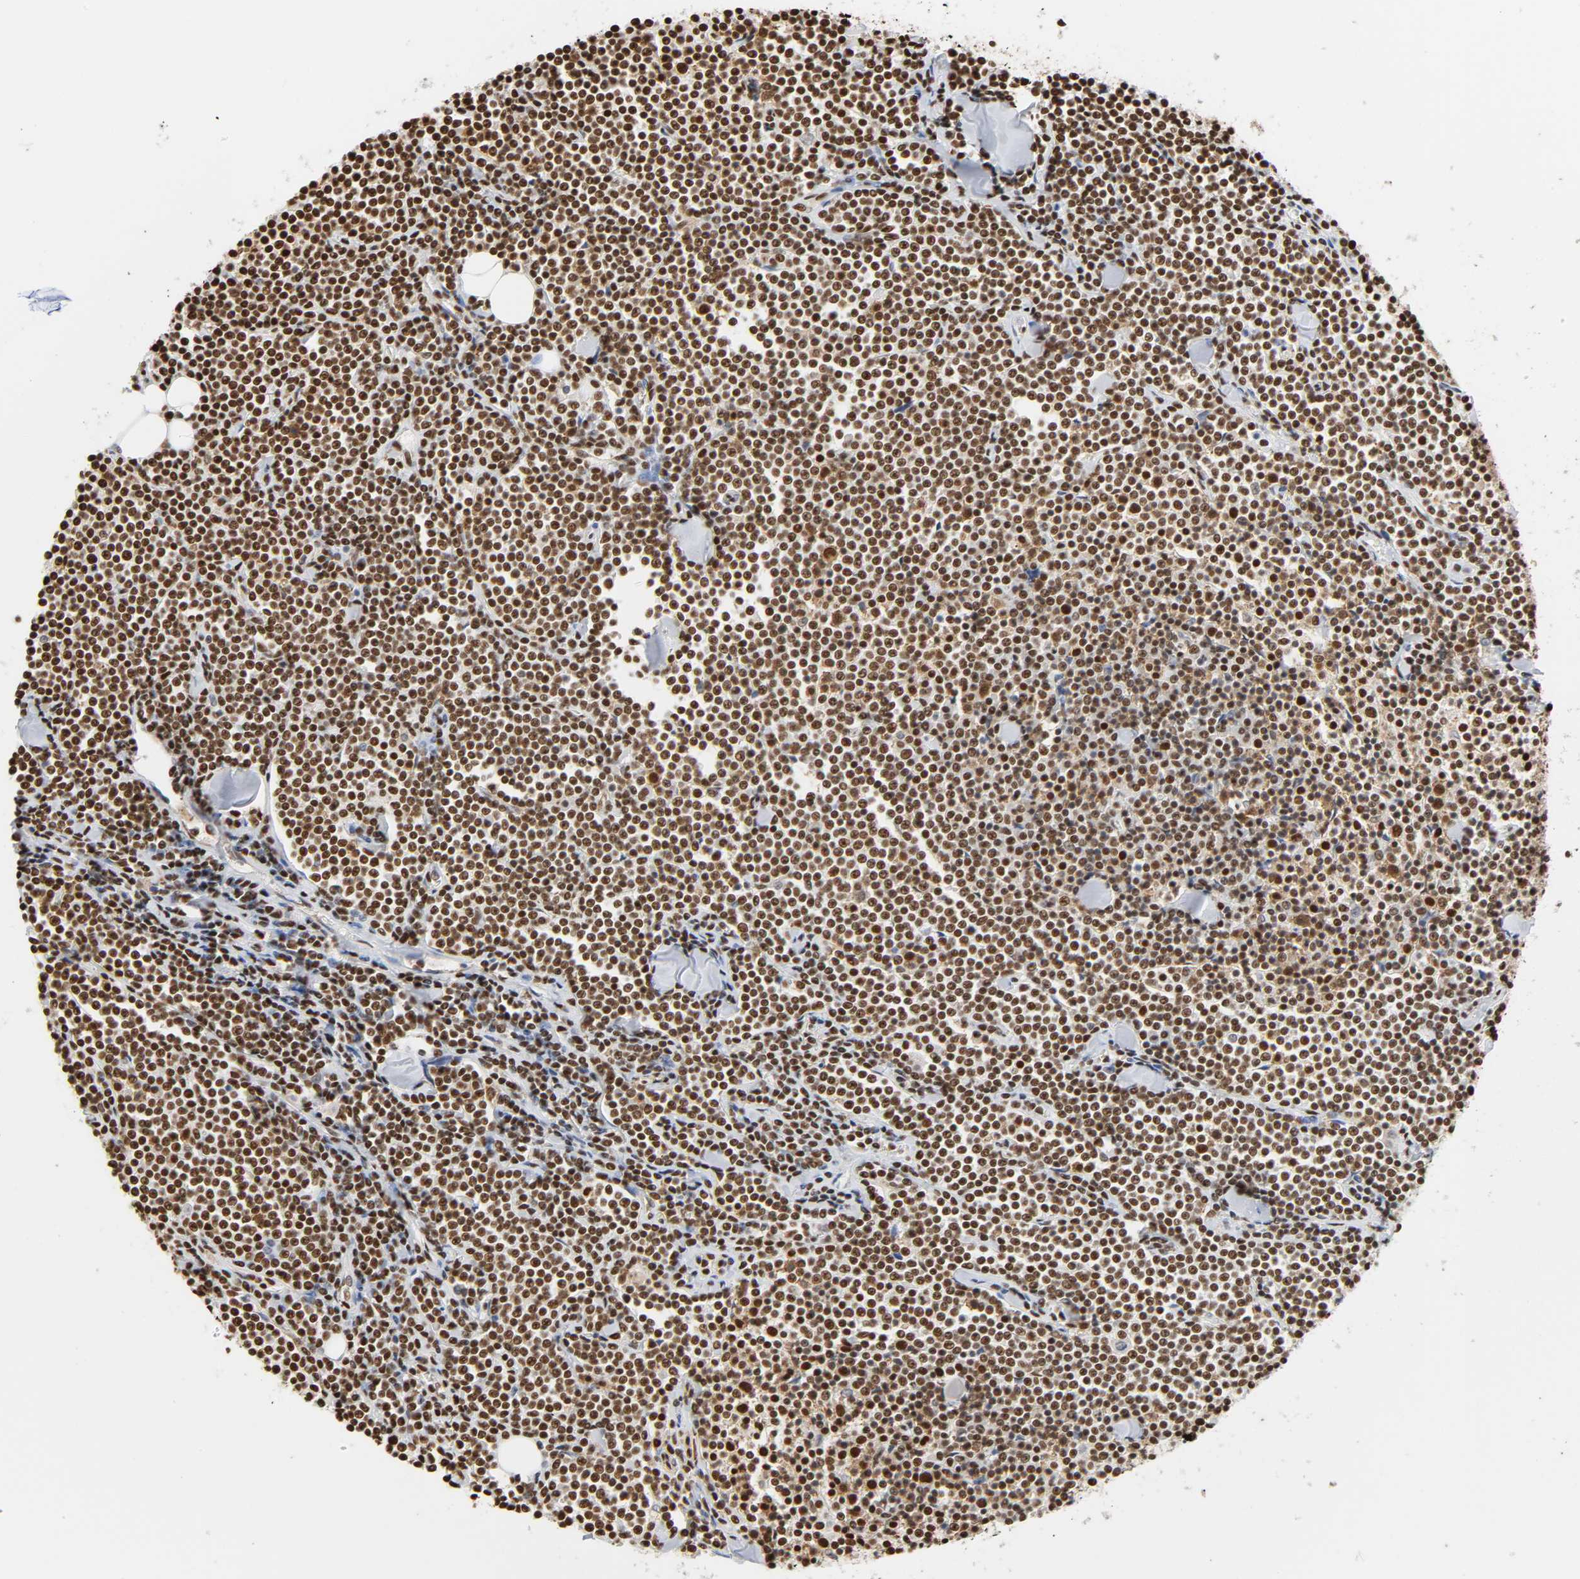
{"staining": {"intensity": "strong", "quantity": ">75%", "location": "nuclear"}, "tissue": "lymphoma", "cell_type": "Tumor cells", "image_type": "cancer", "snomed": [{"axis": "morphology", "description": "Malignant lymphoma, non-Hodgkin's type, Low grade"}, {"axis": "topography", "description": "Soft tissue"}], "caption": "Immunohistochemistry (IHC) histopathology image of low-grade malignant lymphoma, non-Hodgkin's type stained for a protein (brown), which displays high levels of strong nuclear expression in approximately >75% of tumor cells.", "gene": "HNRNPC", "patient": {"sex": "male", "age": 92}}